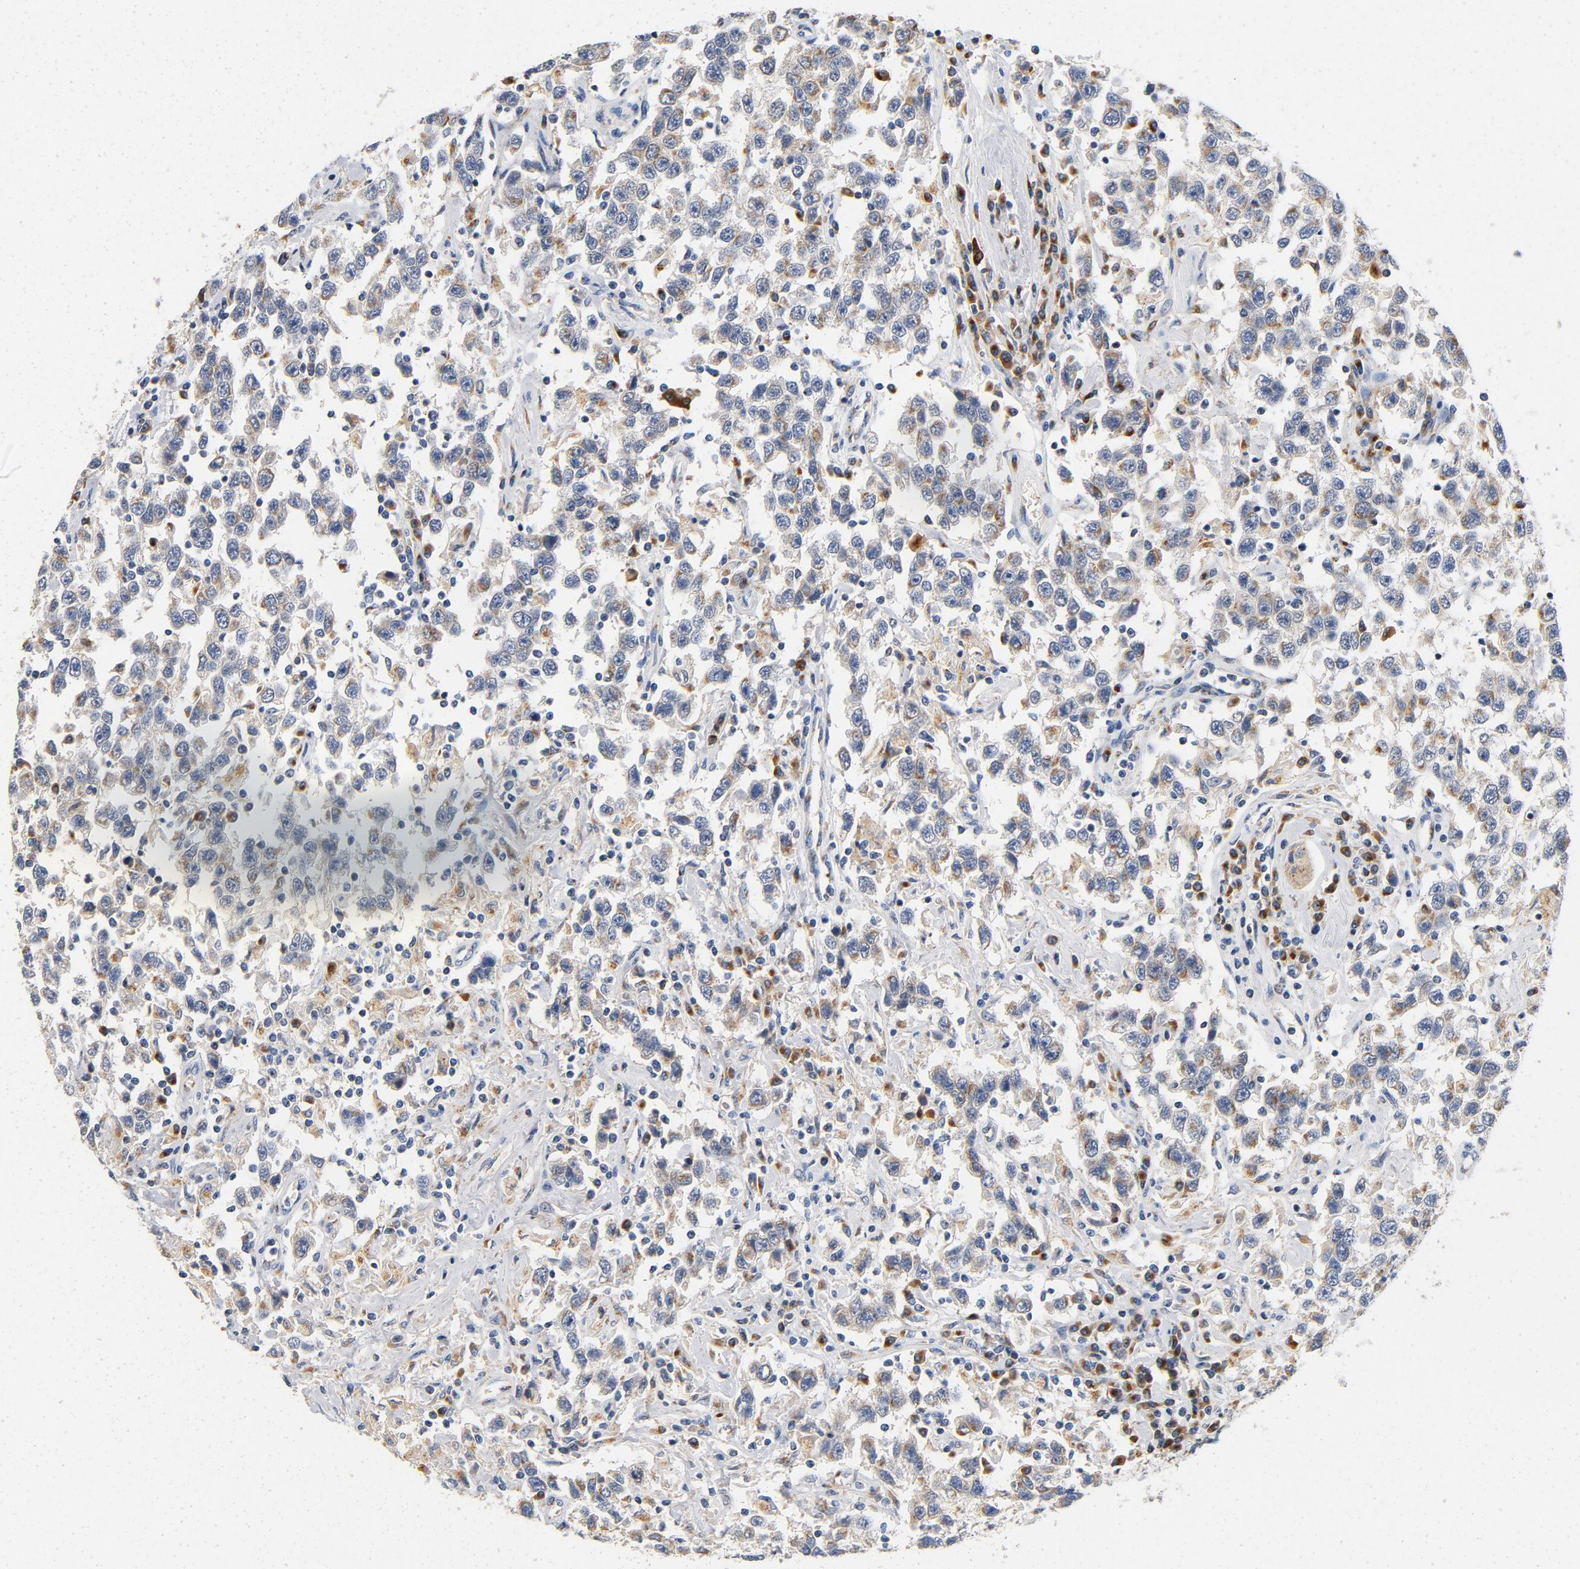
{"staining": {"intensity": "negative", "quantity": "none", "location": "none"}, "tissue": "testis cancer", "cell_type": "Tumor cells", "image_type": "cancer", "snomed": [{"axis": "morphology", "description": "Seminoma, NOS"}, {"axis": "topography", "description": "Testis"}], "caption": "Tumor cells show no significant staining in testis cancer (seminoma).", "gene": "LMAN2", "patient": {"sex": "male", "age": 41}}